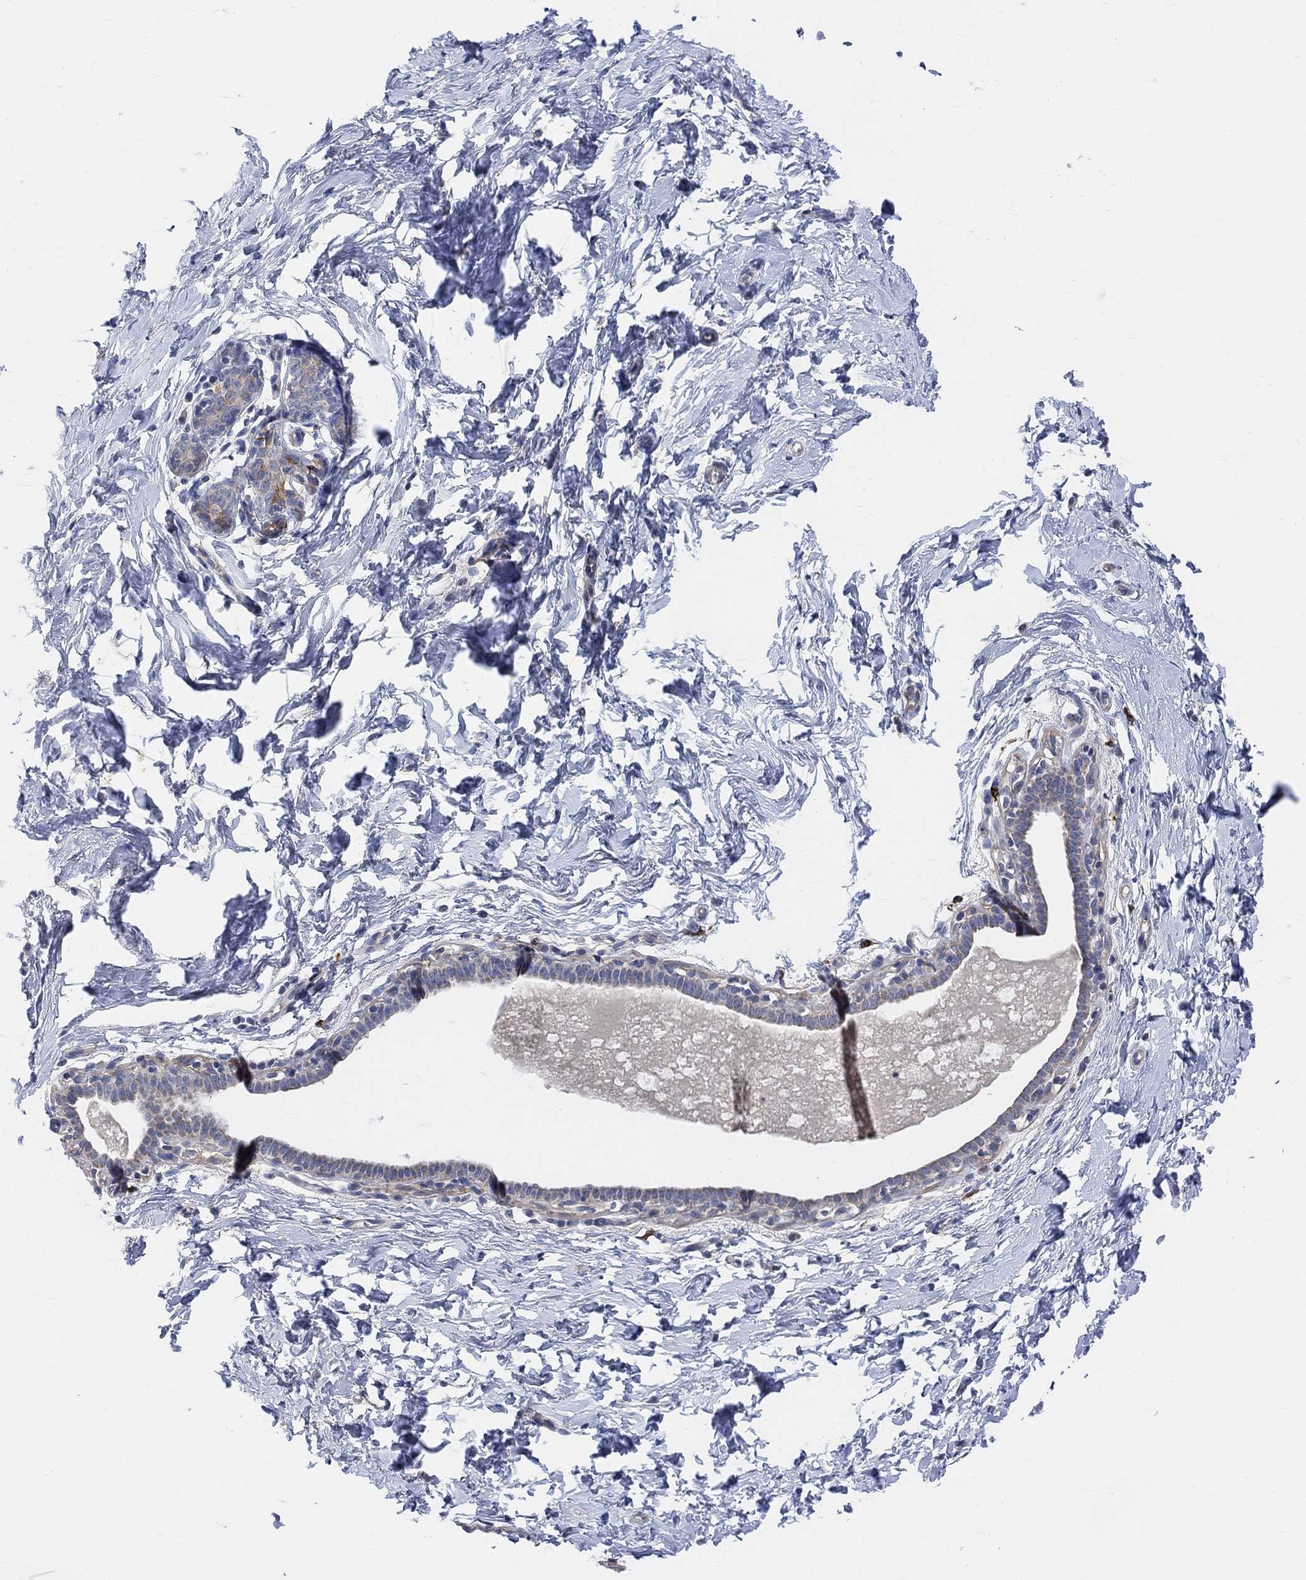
{"staining": {"intensity": "negative", "quantity": "none", "location": "none"}, "tissue": "breast", "cell_type": "Adipocytes", "image_type": "normal", "snomed": [{"axis": "morphology", "description": "Normal tissue, NOS"}, {"axis": "topography", "description": "Breast"}], "caption": "An immunohistochemistry micrograph of normal breast is shown. There is no staining in adipocytes of breast.", "gene": "HCRTR1", "patient": {"sex": "female", "age": 37}}